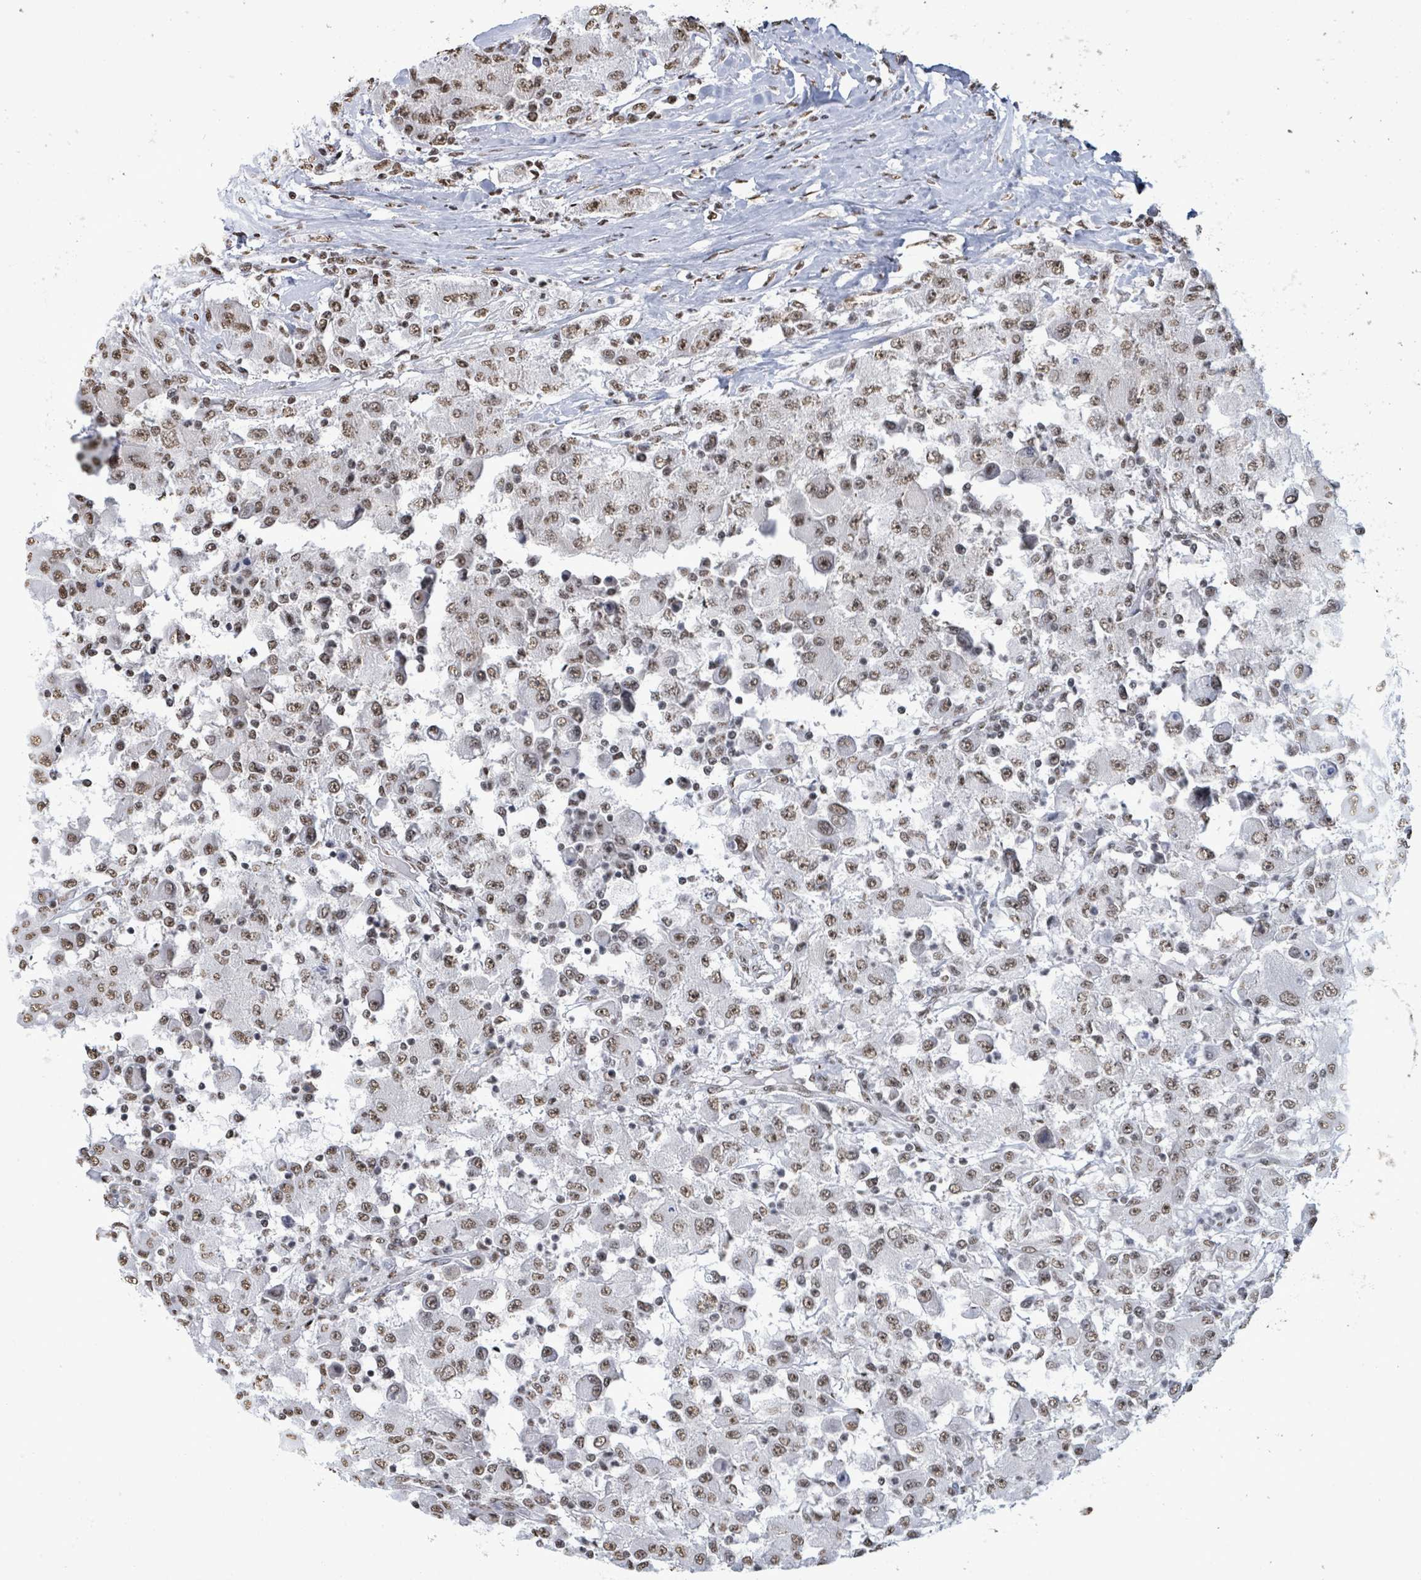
{"staining": {"intensity": "weak", "quantity": ">75%", "location": "nuclear"}, "tissue": "renal cancer", "cell_type": "Tumor cells", "image_type": "cancer", "snomed": [{"axis": "morphology", "description": "Adenocarcinoma, NOS"}, {"axis": "topography", "description": "Kidney"}], "caption": "DAB immunohistochemical staining of human renal cancer demonstrates weak nuclear protein expression in about >75% of tumor cells. (DAB (3,3'-diaminobenzidine) IHC with brightfield microscopy, high magnification).", "gene": "SAMD14", "patient": {"sex": "female", "age": 67}}